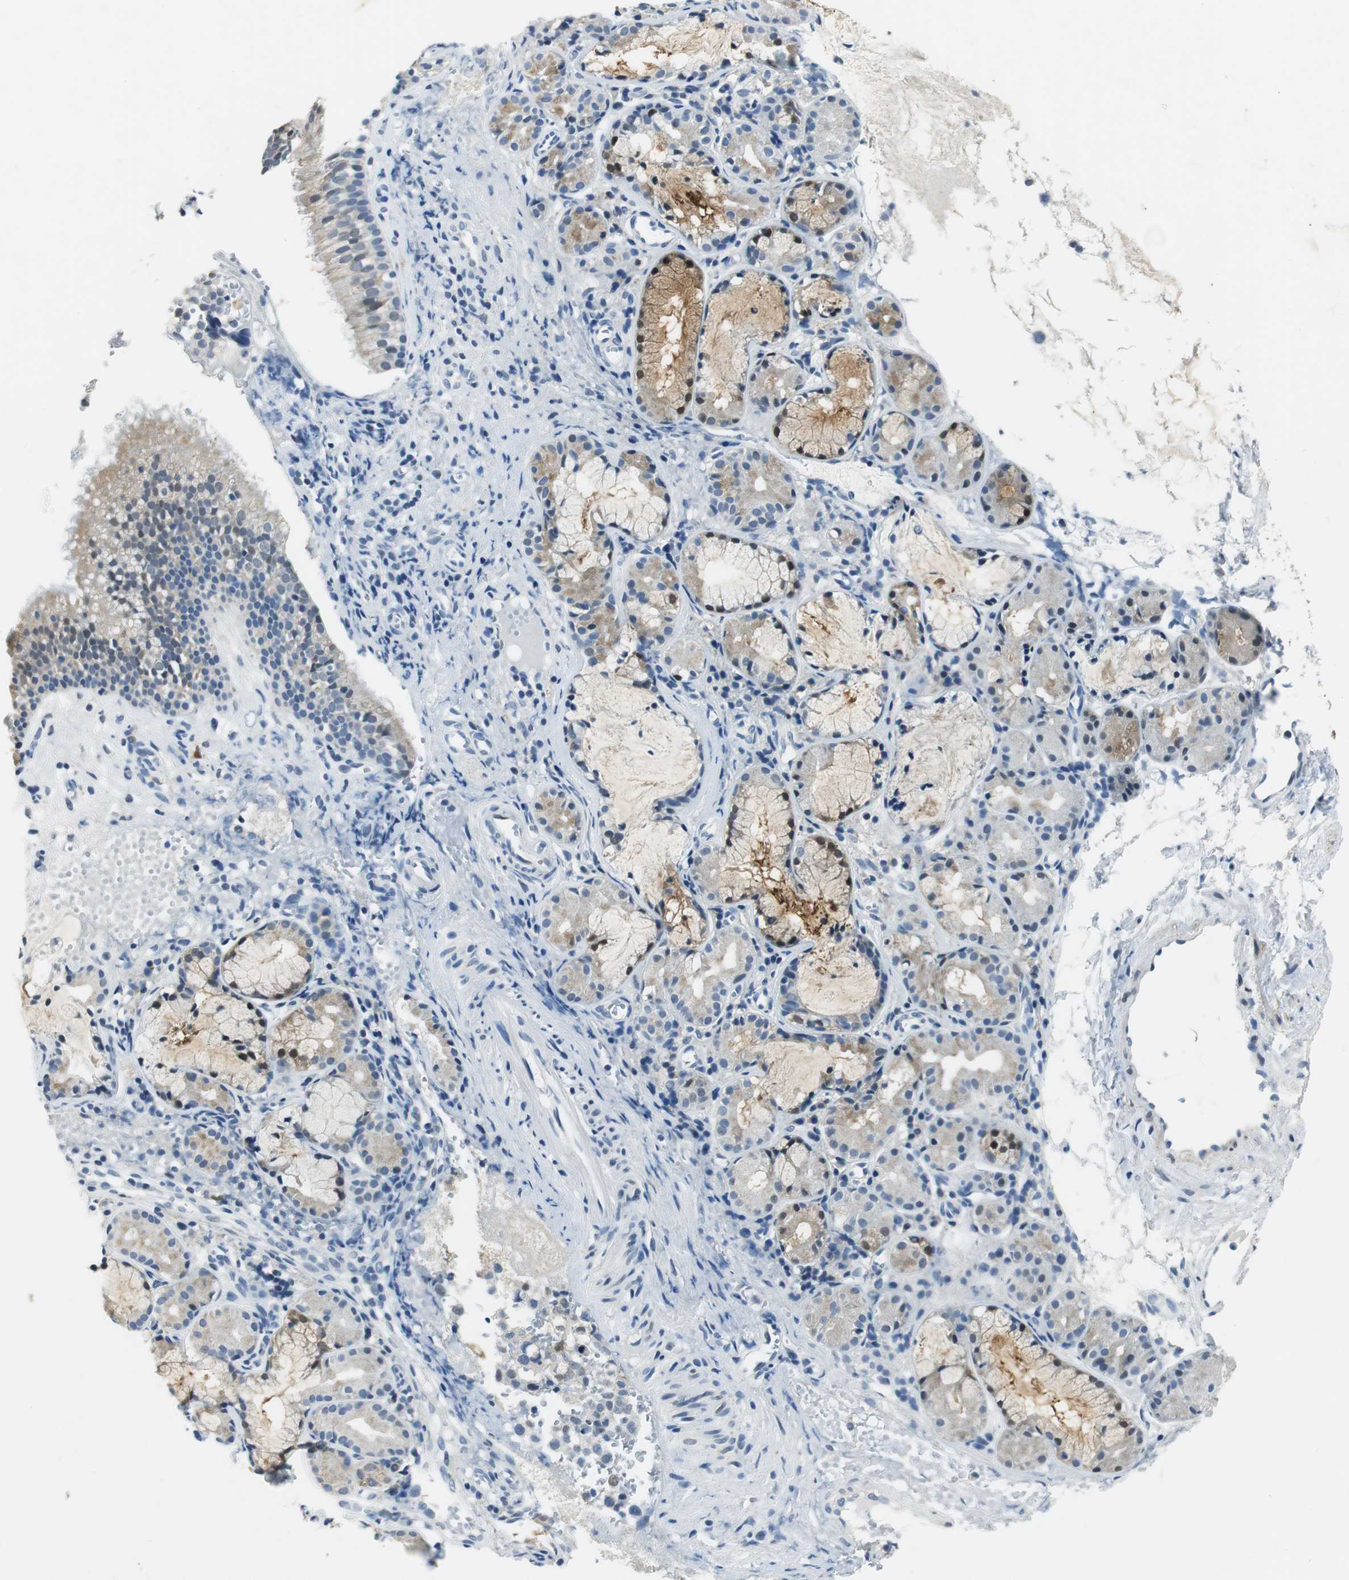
{"staining": {"intensity": "negative", "quantity": "none", "location": "none"}, "tissue": "nasopharynx", "cell_type": "Respiratory epithelial cells", "image_type": "normal", "snomed": [{"axis": "morphology", "description": "Normal tissue, NOS"}, {"axis": "morphology", "description": "Inflammation, NOS"}, {"axis": "topography", "description": "Nasopharynx"}], "caption": "Histopathology image shows no protein staining in respiratory epithelial cells of normal nasopharynx. The staining is performed using DAB (3,3'-diaminobenzidine) brown chromogen with nuclei counter-stained in using hematoxylin.", "gene": "ME1", "patient": {"sex": "female", "age": 55}}